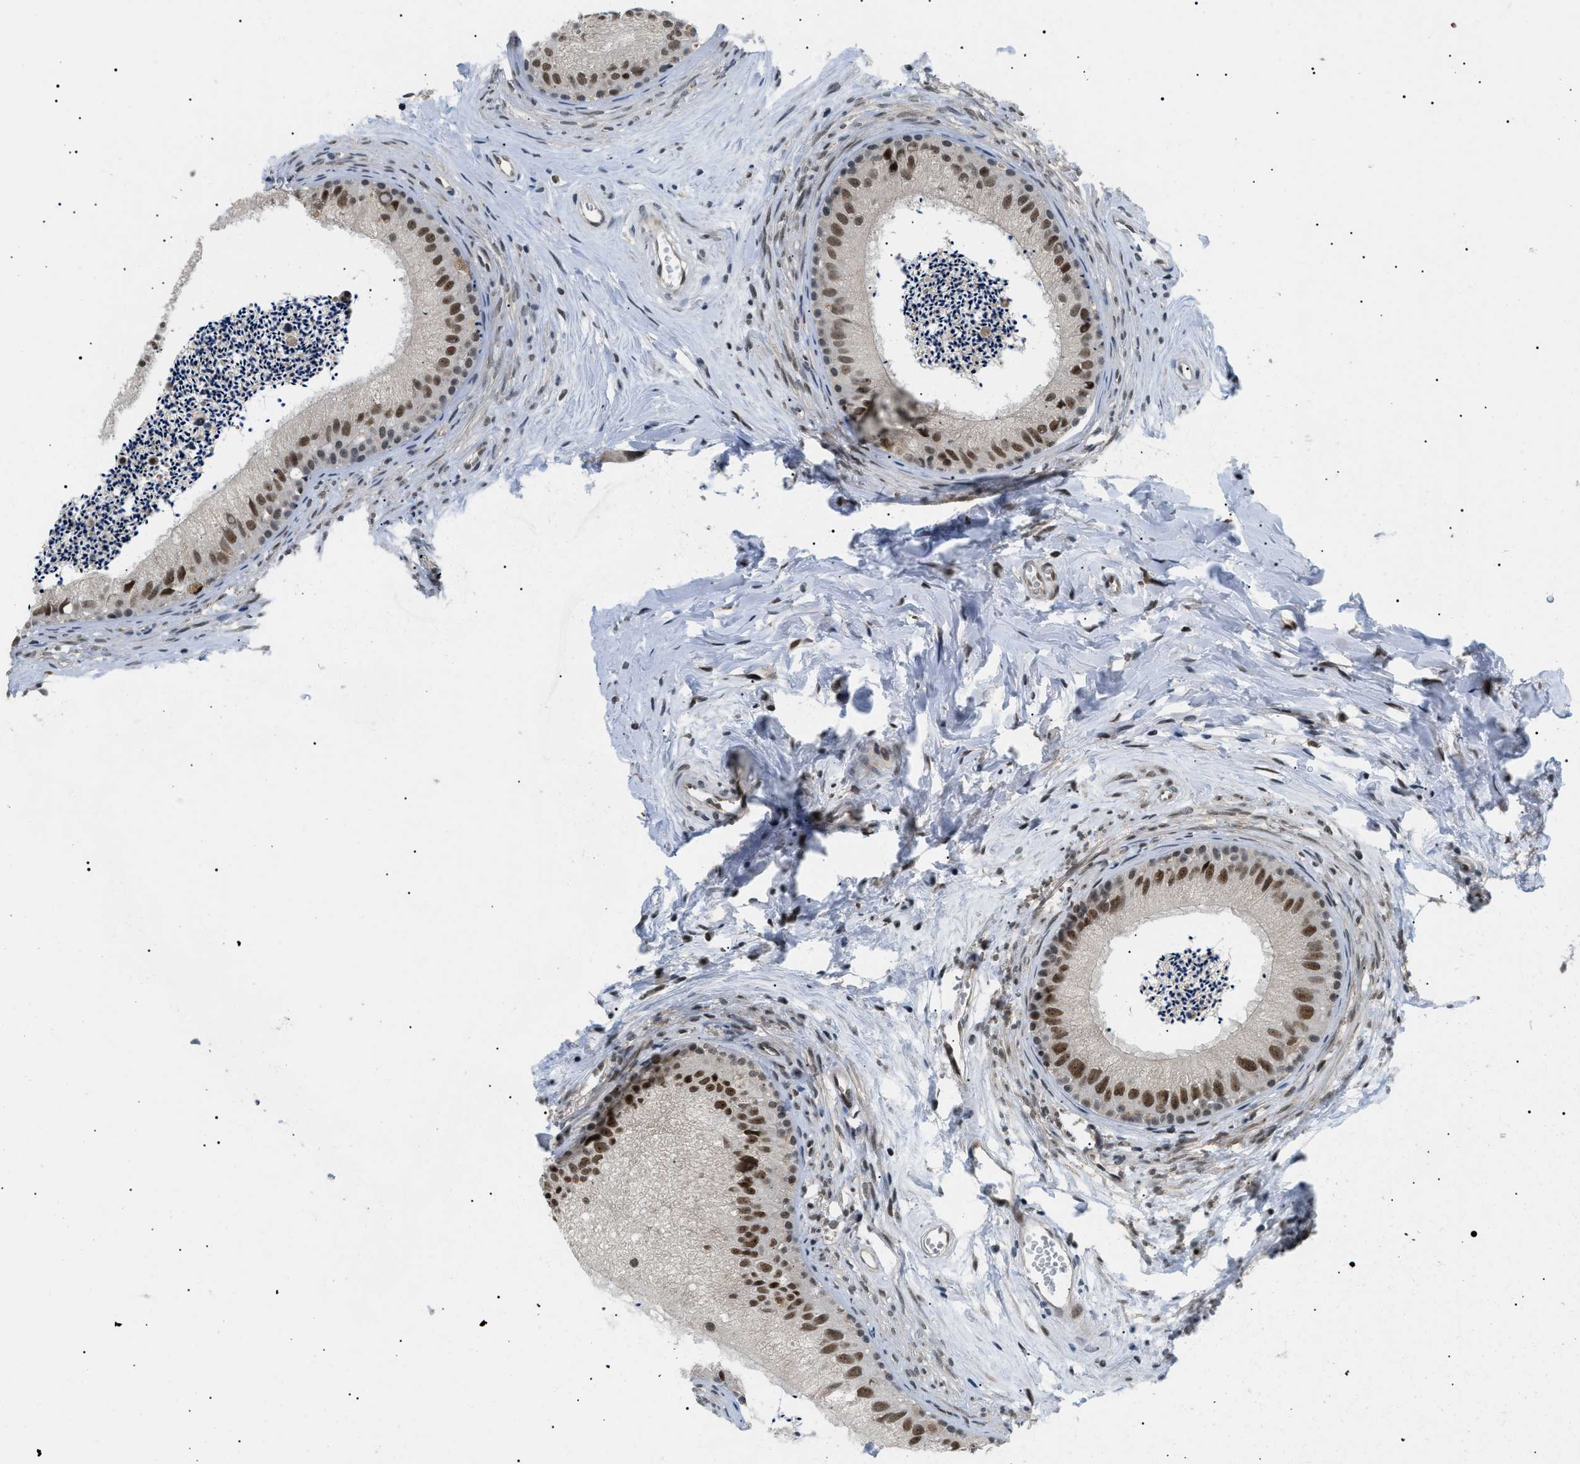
{"staining": {"intensity": "moderate", "quantity": ">75%", "location": "nuclear"}, "tissue": "epididymis", "cell_type": "Glandular cells", "image_type": "normal", "snomed": [{"axis": "morphology", "description": "Normal tissue, NOS"}, {"axis": "topography", "description": "Epididymis"}], "caption": "Immunohistochemistry (IHC) micrograph of unremarkable human epididymis stained for a protein (brown), which reveals medium levels of moderate nuclear staining in about >75% of glandular cells.", "gene": "RBM15", "patient": {"sex": "male", "age": 56}}